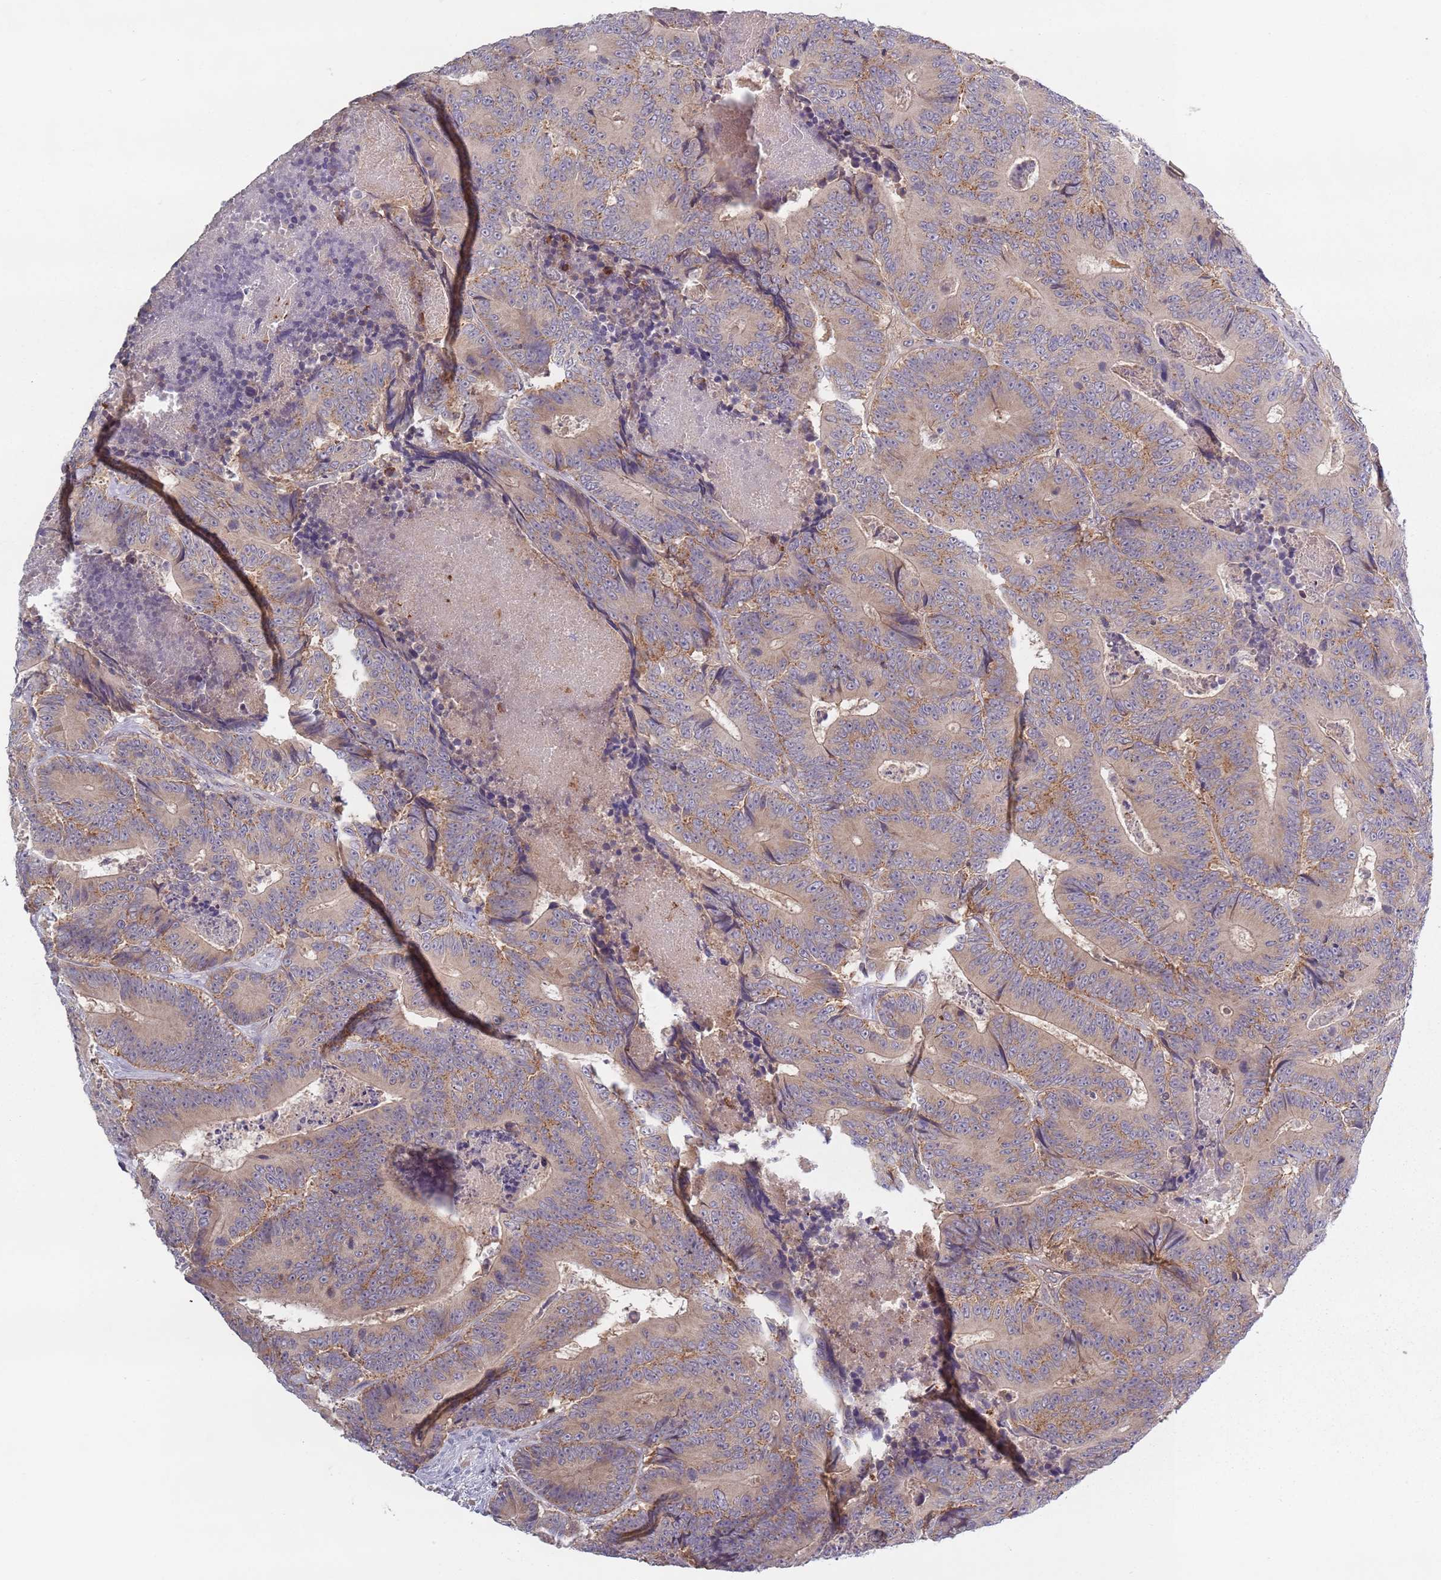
{"staining": {"intensity": "weak", "quantity": "25%-75%", "location": "cytoplasmic/membranous"}, "tissue": "colorectal cancer", "cell_type": "Tumor cells", "image_type": "cancer", "snomed": [{"axis": "morphology", "description": "Adenocarcinoma, NOS"}, {"axis": "topography", "description": "Colon"}], "caption": "Weak cytoplasmic/membranous protein expression is present in about 25%-75% of tumor cells in colorectal cancer (adenocarcinoma). Nuclei are stained in blue.", "gene": "ASB13", "patient": {"sex": "male", "age": 83}}